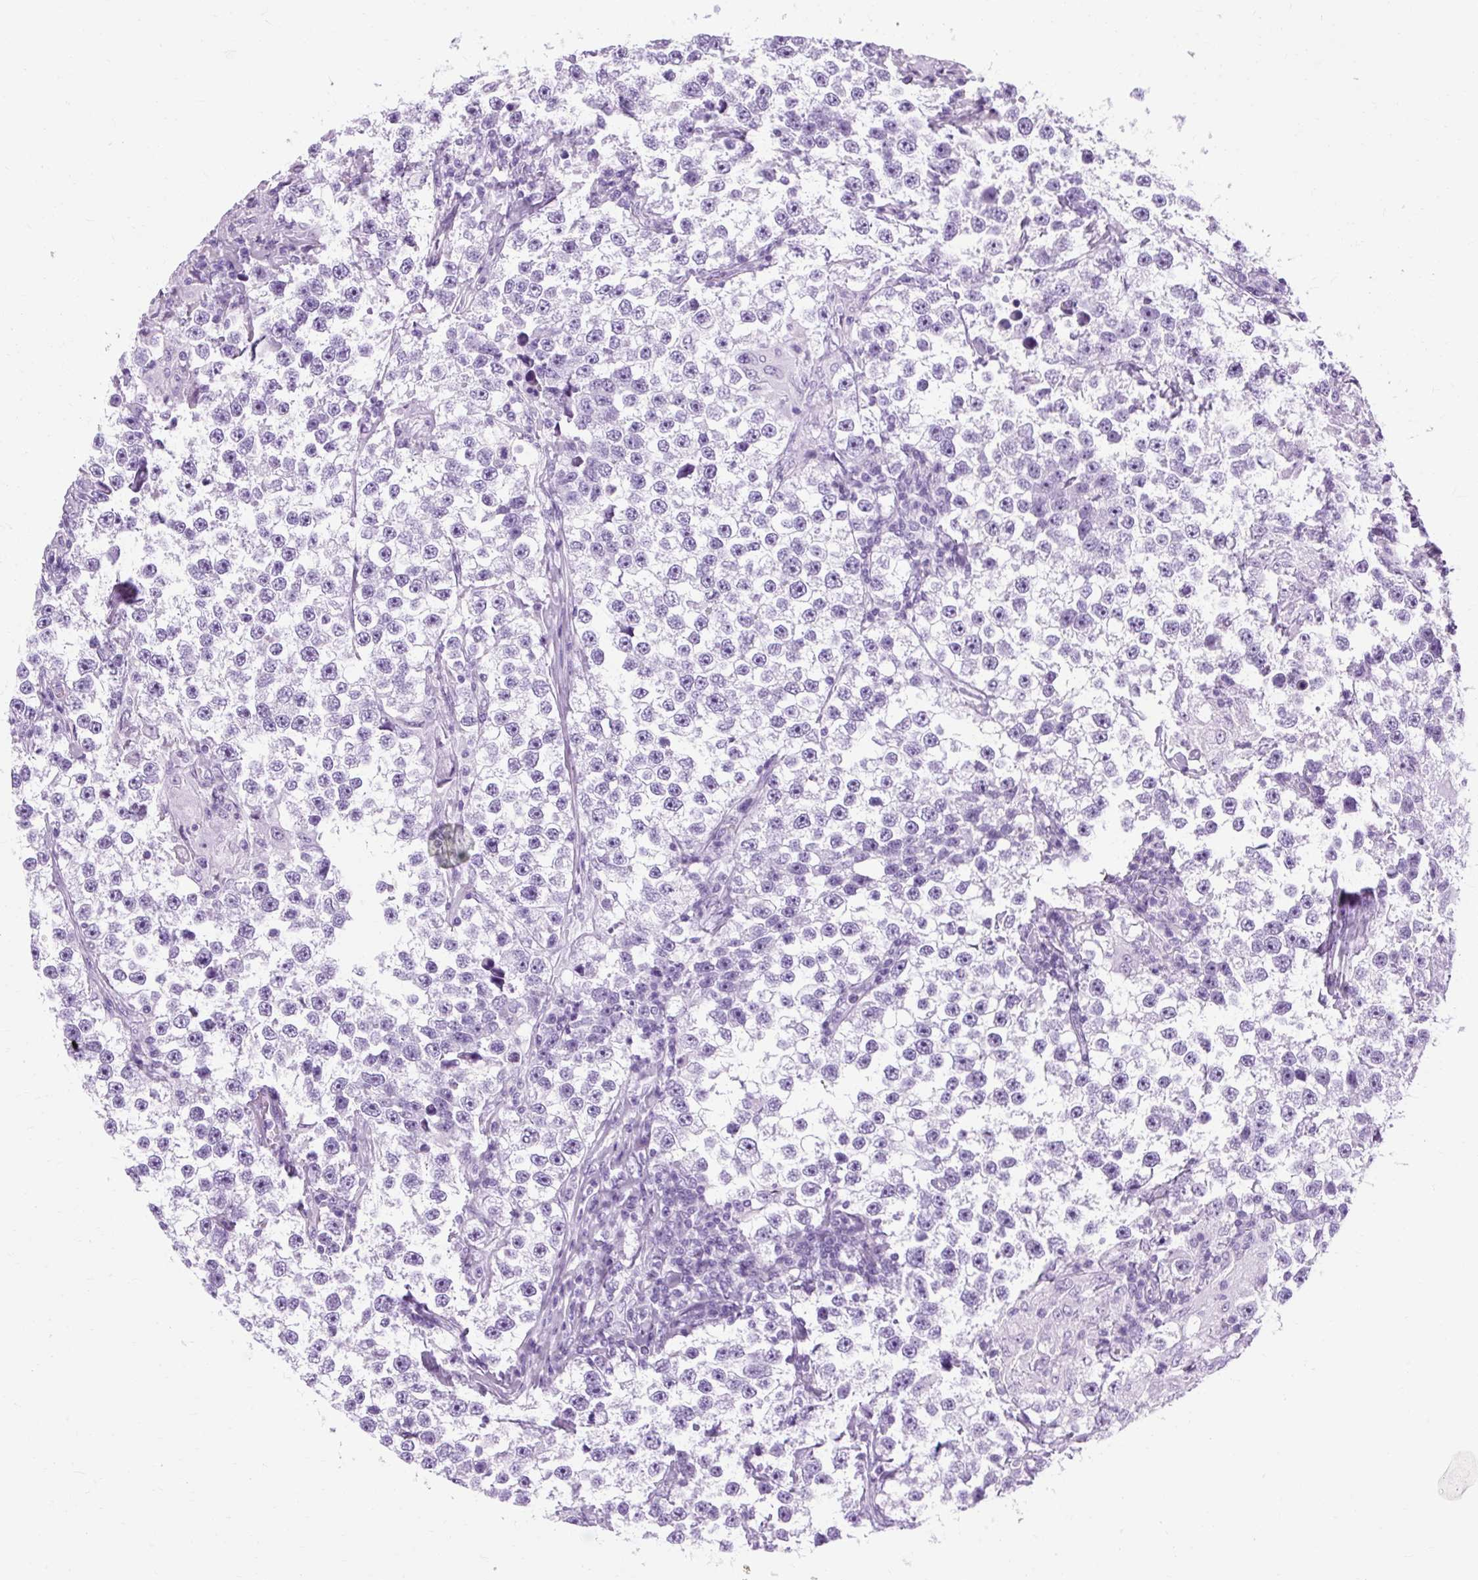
{"staining": {"intensity": "negative", "quantity": "none", "location": "none"}, "tissue": "testis cancer", "cell_type": "Tumor cells", "image_type": "cancer", "snomed": [{"axis": "morphology", "description": "Seminoma, NOS"}, {"axis": "topography", "description": "Testis"}], "caption": "Photomicrograph shows no significant protein expression in tumor cells of testis cancer (seminoma).", "gene": "B3GNT4", "patient": {"sex": "male", "age": 46}}